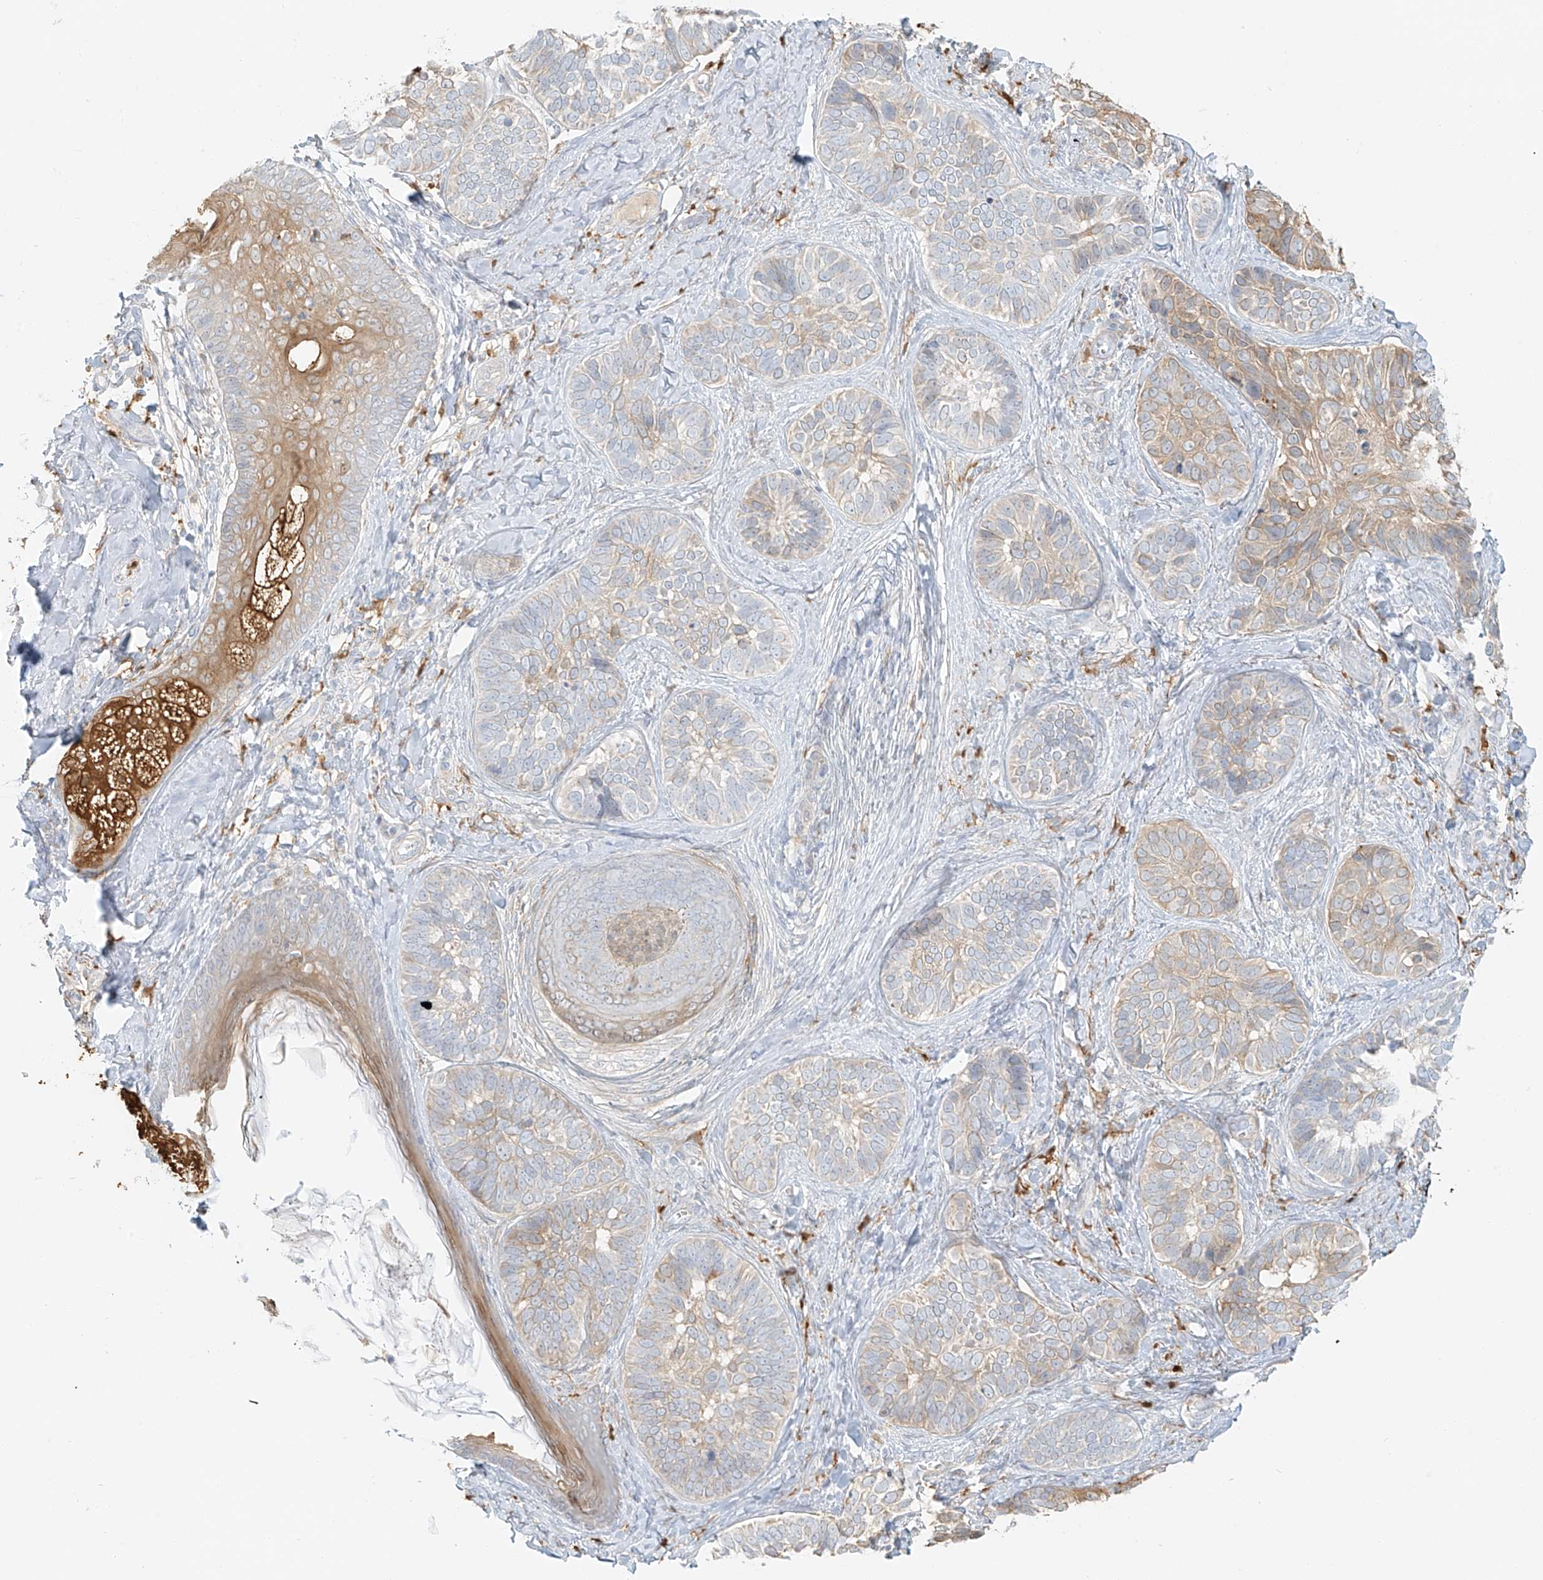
{"staining": {"intensity": "weak", "quantity": "25%-75%", "location": "cytoplasmic/membranous"}, "tissue": "skin cancer", "cell_type": "Tumor cells", "image_type": "cancer", "snomed": [{"axis": "morphology", "description": "Basal cell carcinoma"}, {"axis": "topography", "description": "Skin"}], "caption": "Tumor cells reveal low levels of weak cytoplasmic/membranous staining in about 25%-75% of cells in skin cancer.", "gene": "UPK1B", "patient": {"sex": "male", "age": 62}}